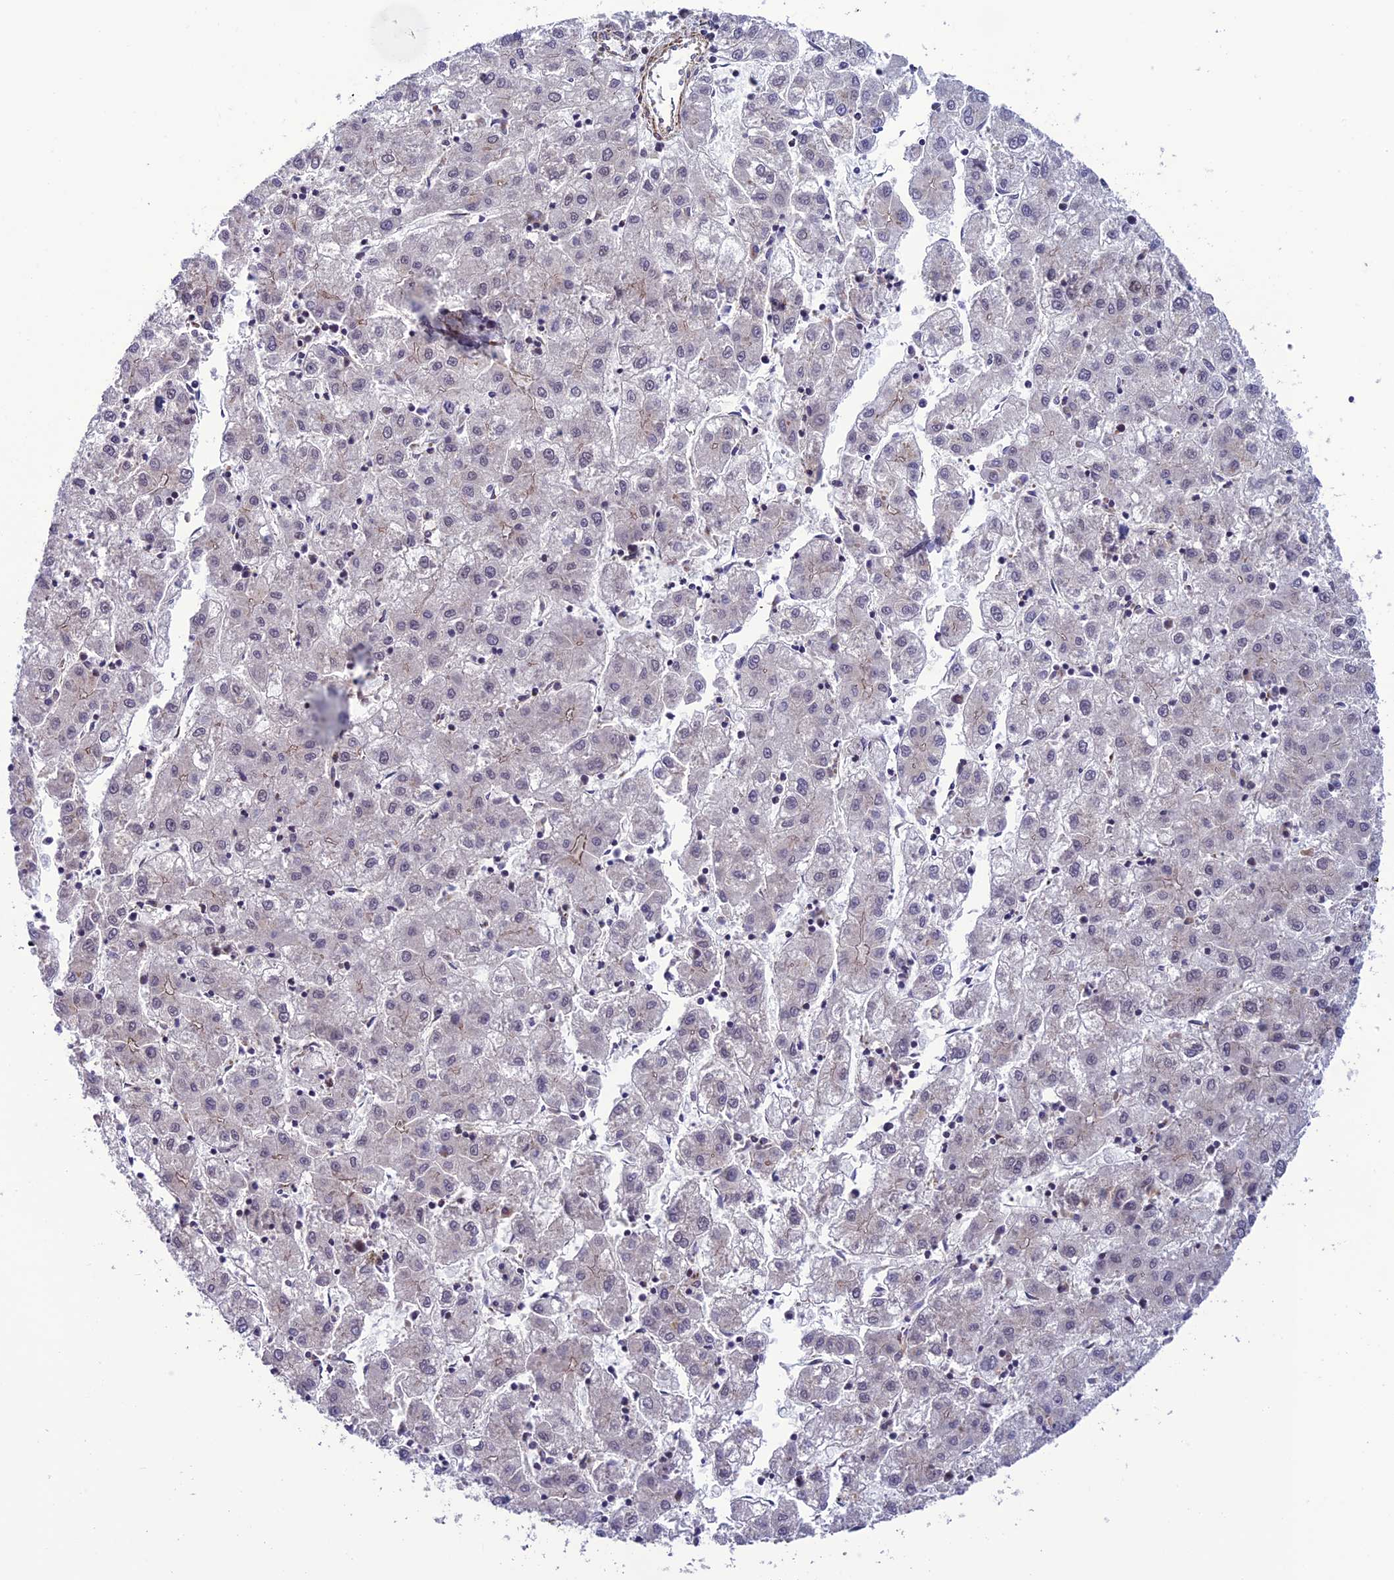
{"staining": {"intensity": "negative", "quantity": "none", "location": "none"}, "tissue": "liver cancer", "cell_type": "Tumor cells", "image_type": "cancer", "snomed": [{"axis": "morphology", "description": "Carcinoma, Hepatocellular, NOS"}, {"axis": "topography", "description": "Liver"}], "caption": "Immunohistochemistry photomicrograph of human liver cancer stained for a protein (brown), which exhibits no positivity in tumor cells.", "gene": "TNIP3", "patient": {"sex": "male", "age": 72}}